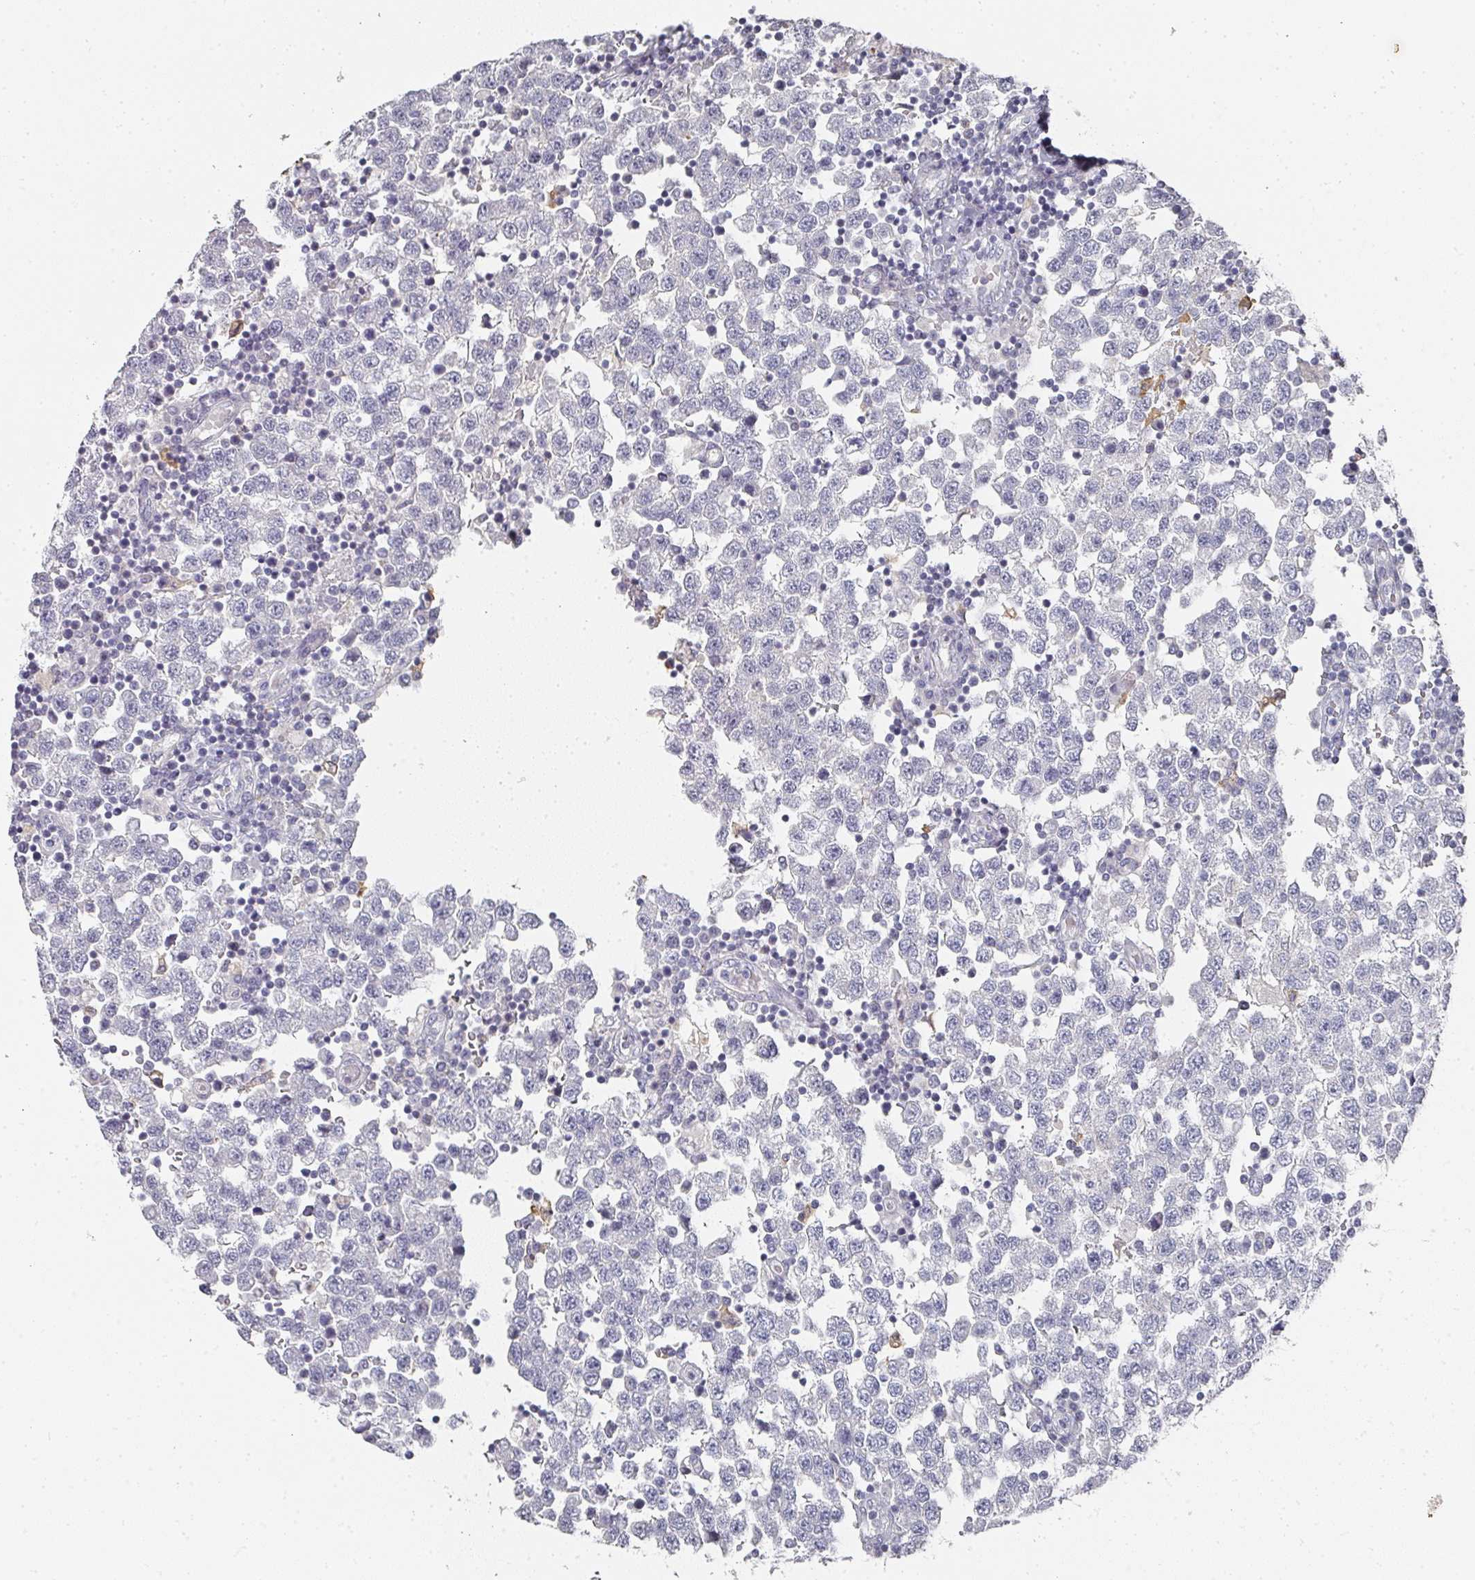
{"staining": {"intensity": "negative", "quantity": "none", "location": "none"}, "tissue": "testis cancer", "cell_type": "Tumor cells", "image_type": "cancer", "snomed": [{"axis": "morphology", "description": "Seminoma, NOS"}, {"axis": "topography", "description": "Testis"}], "caption": "The micrograph exhibits no staining of tumor cells in testis seminoma. Nuclei are stained in blue.", "gene": "CAMP", "patient": {"sex": "male", "age": 34}}